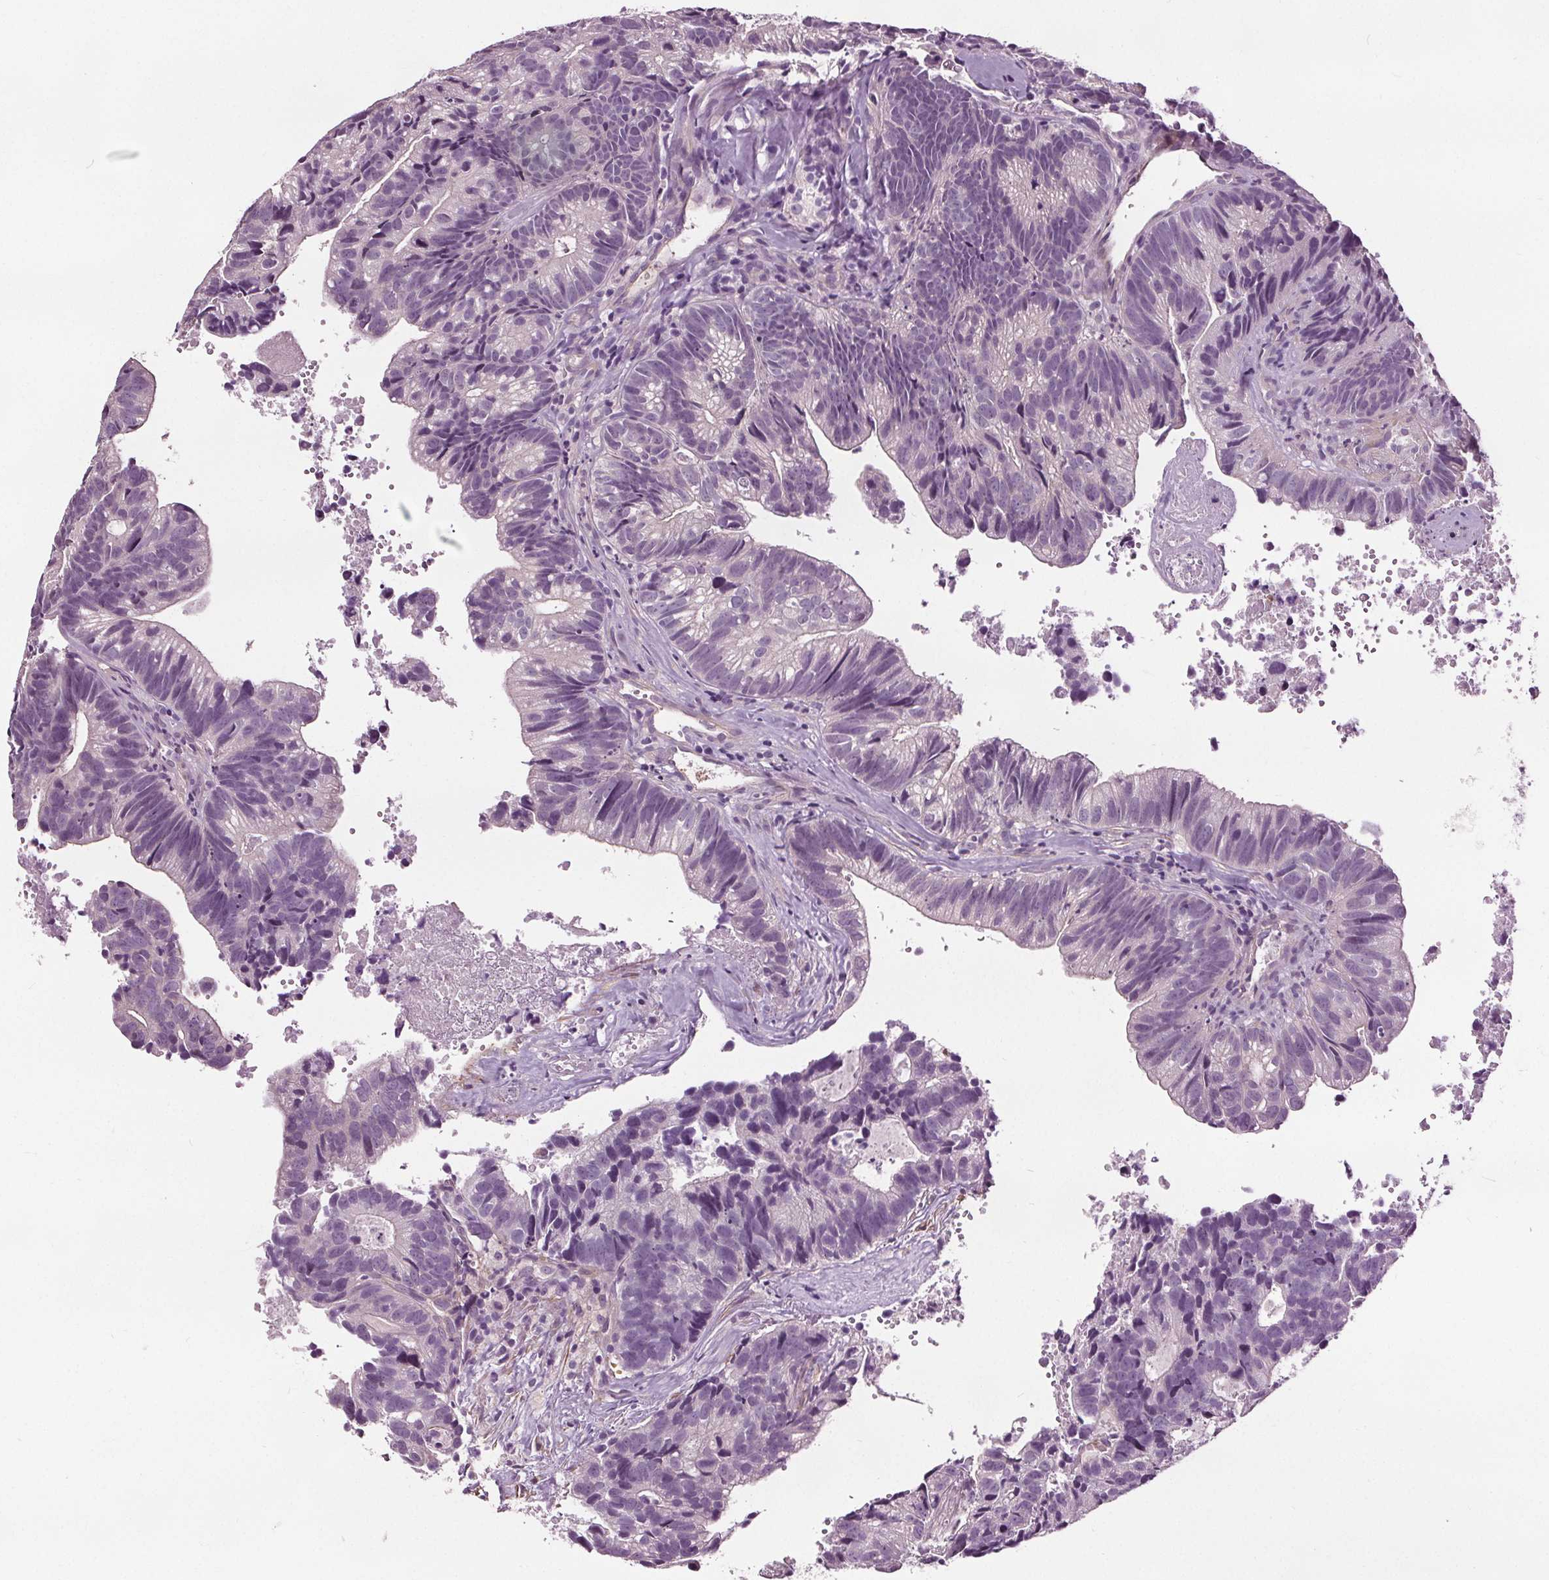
{"staining": {"intensity": "negative", "quantity": "none", "location": "none"}, "tissue": "head and neck cancer", "cell_type": "Tumor cells", "image_type": "cancer", "snomed": [{"axis": "morphology", "description": "Adenocarcinoma, NOS"}, {"axis": "topography", "description": "Head-Neck"}], "caption": "Immunohistochemistry micrograph of neoplastic tissue: head and neck adenocarcinoma stained with DAB displays no significant protein positivity in tumor cells.", "gene": "RASA1", "patient": {"sex": "male", "age": 62}}